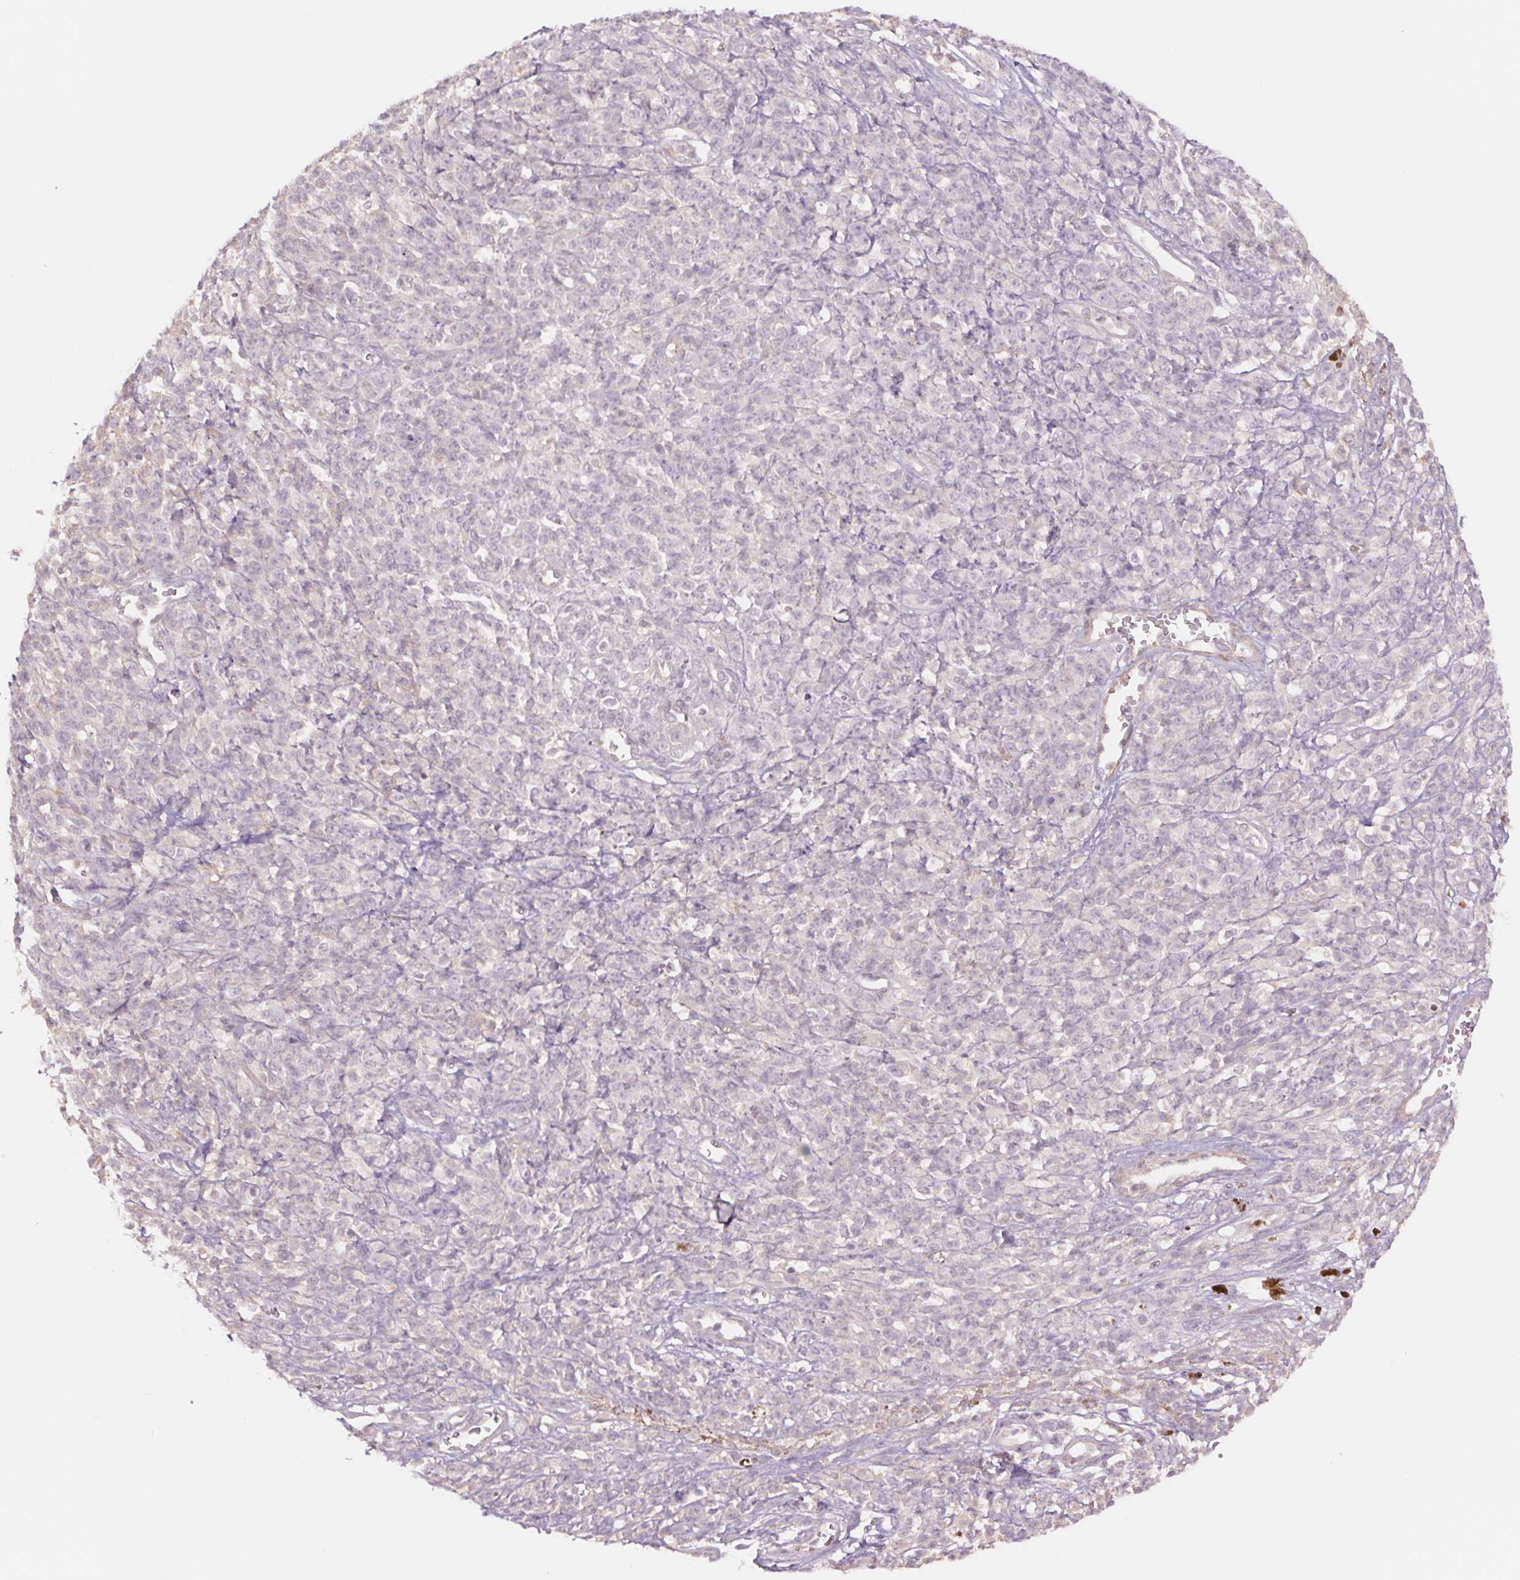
{"staining": {"intensity": "negative", "quantity": "none", "location": "none"}, "tissue": "melanoma", "cell_type": "Tumor cells", "image_type": "cancer", "snomed": [{"axis": "morphology", "description": "Malignant melanoma, NOS"}, {"axis": "topography", "description": "Skin"}, {"axis": "topography", "description": "Skin of trunk"}], "caption": "An immunohistochemistry histopathology image of melanoma is shown. There is no staining in tumor cells of melanoma. Brightfield microscopy of immunohistochemistry stained with DAB (3,3'-diaminobenzidine) (brown) and hematoxylin (blue), captured at high magnification.", "gene": "PPIA", "patient": {"sex": "male", "age": 74}}